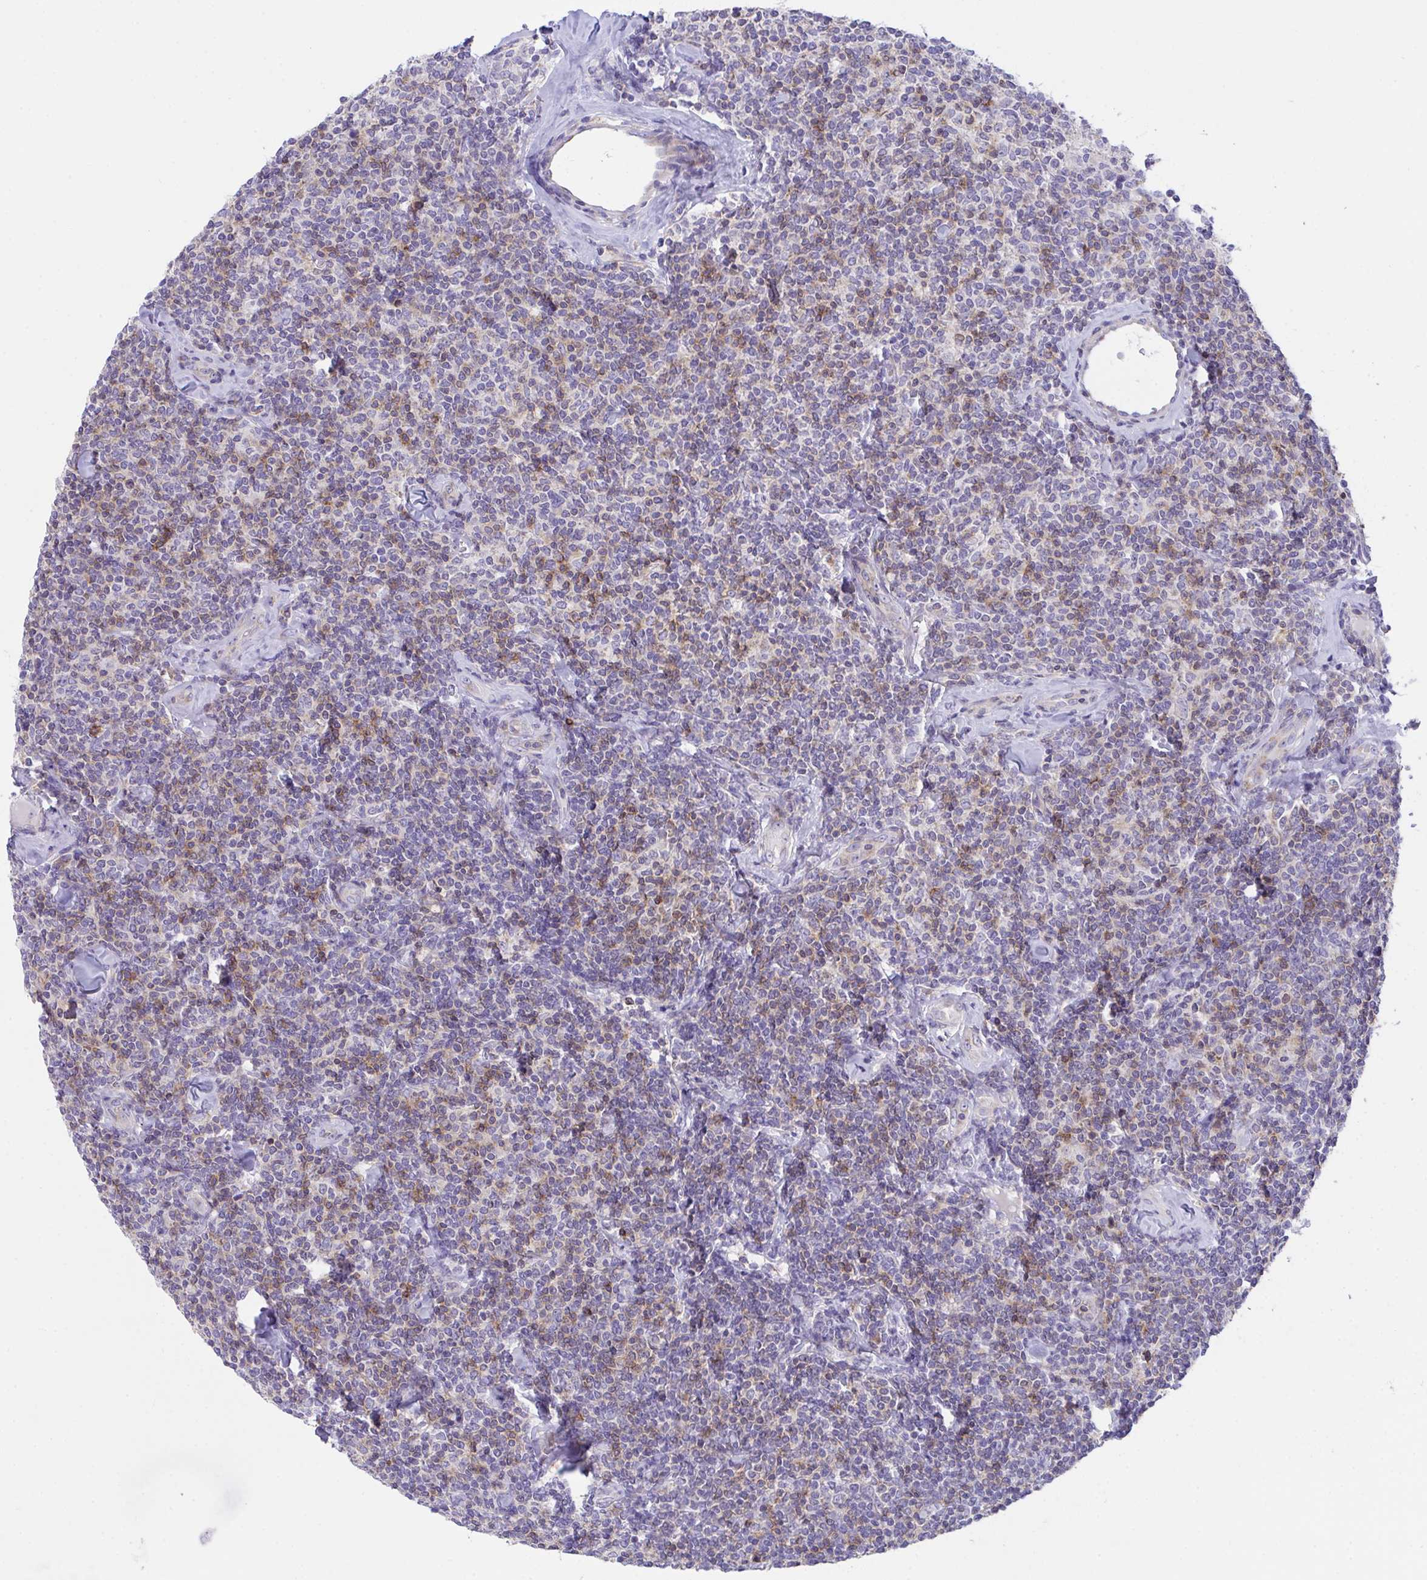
{"staining": {"intensity": "moderate", "quantity": "25%-75%", "location": "cytoplasmic/membranous"}, "tissue": "lymphoma", "cell_type": "Tumor cells", "image_type": "cancer", "snomed": [{"axis": "morphology", "description": "Malignant lymphoma, non-Hodgkin's type, Low grade"}, {"axis": "topography", "description": "Lymph node"}], "caption": "DAB immunohistochemical staining of human lymphoma demonstrates moderate cytoplasmic/membranous protein staining in about 25%-75% of tumor cells. Nuclei are stained in blue.", "gene": "MIA3", "patient": {"sex": "female", "age": 56}}